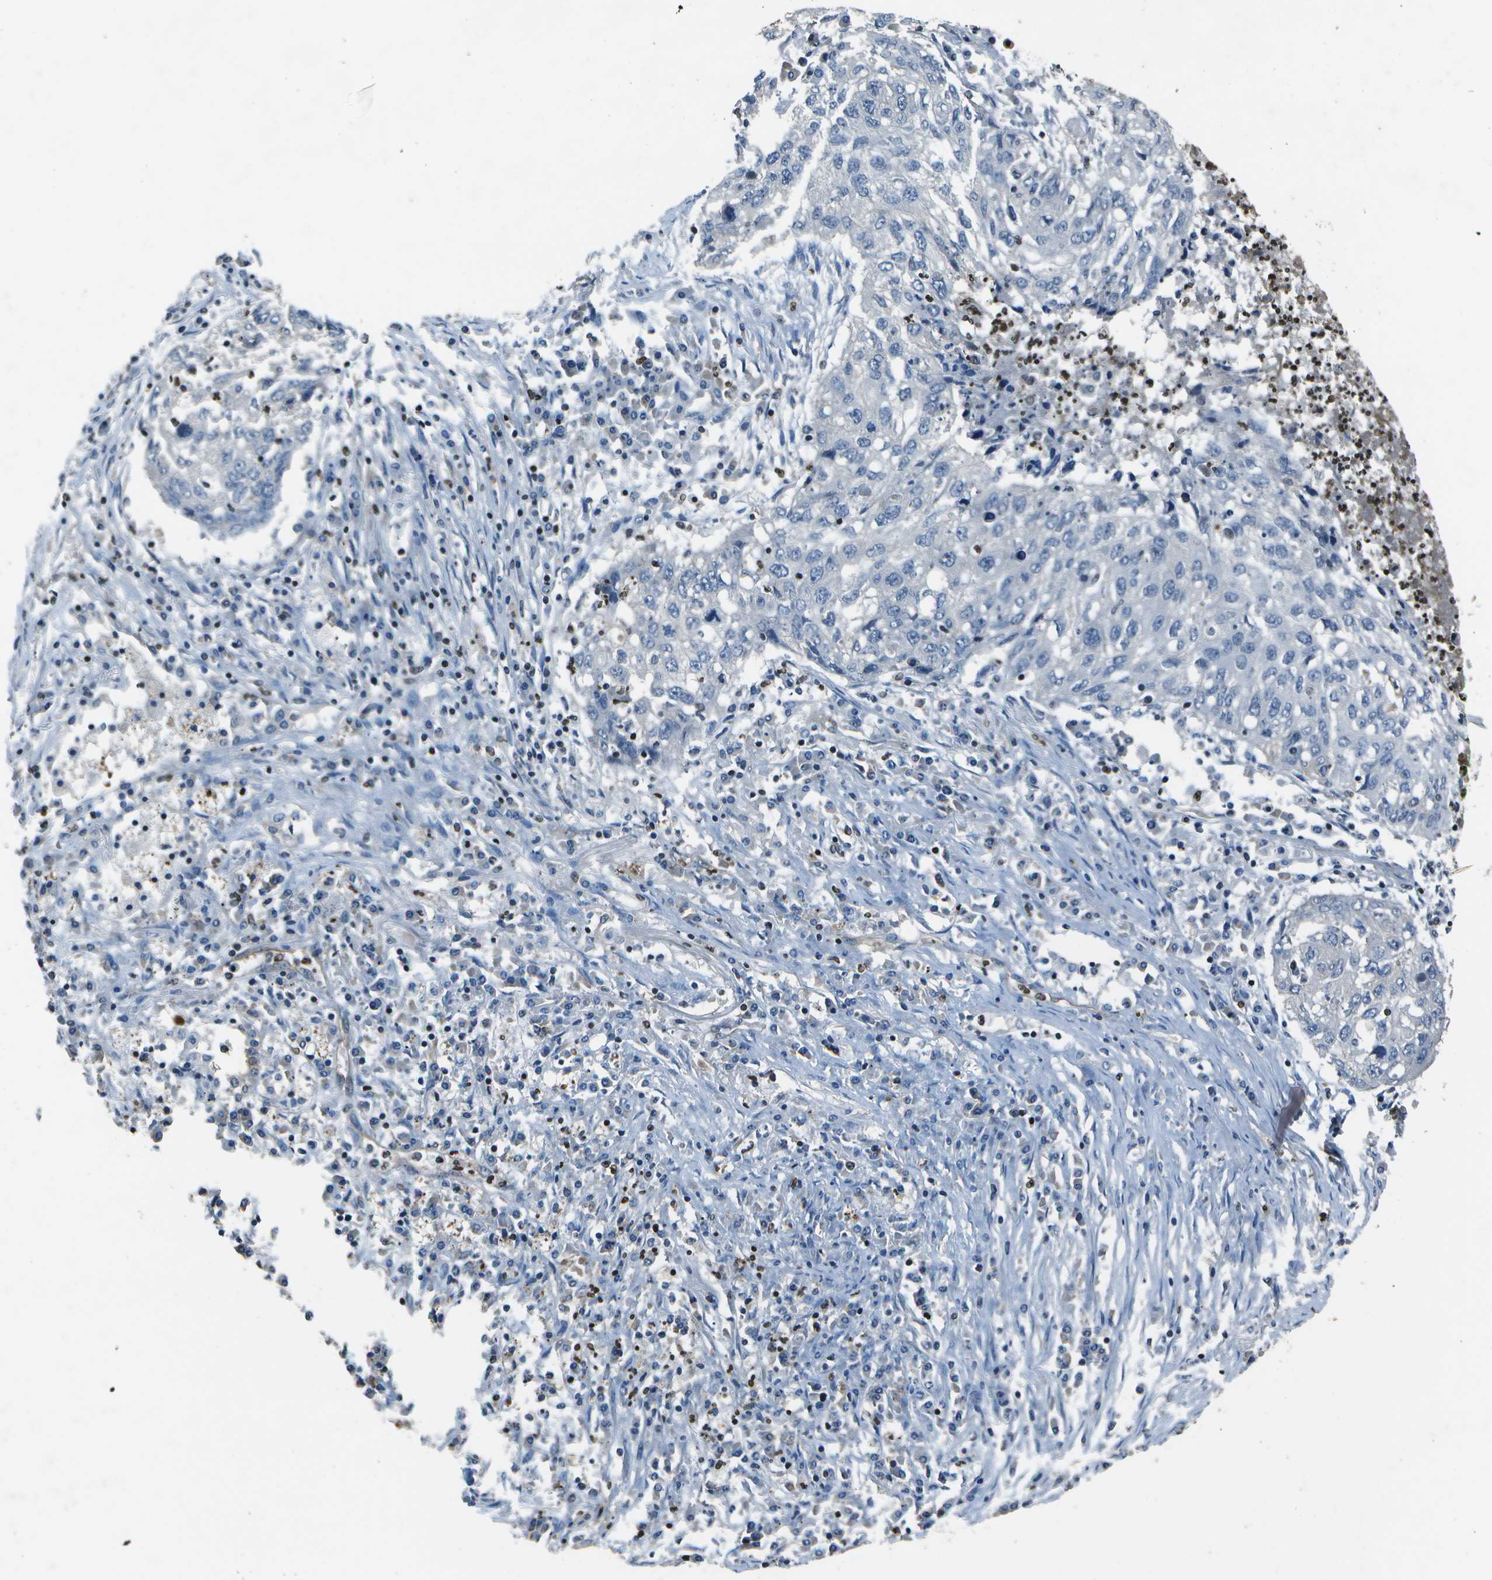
{"staining": {"intensity": "negative", "quantity": "none", "location": "none"}, "tissue": "lung cancer", "cell_type": "Tumor cells", "image_type": "cancer", "snomed": [{"axis": "morphology", "description": "Squamous cell carcinoma, NOS"}, {"axis": "topography", "description": "Lung"}], "caption": "Tumor cells show no significant staining in lung squamous cell carcinoma. The staining is performed using DAB (3,3'-diaminobenzidine) brown chromogen with nuclei counter-stained in using hematoxylin.", "gene": "PDLIM1", "patient": {"sex": "female", "age": 63}}